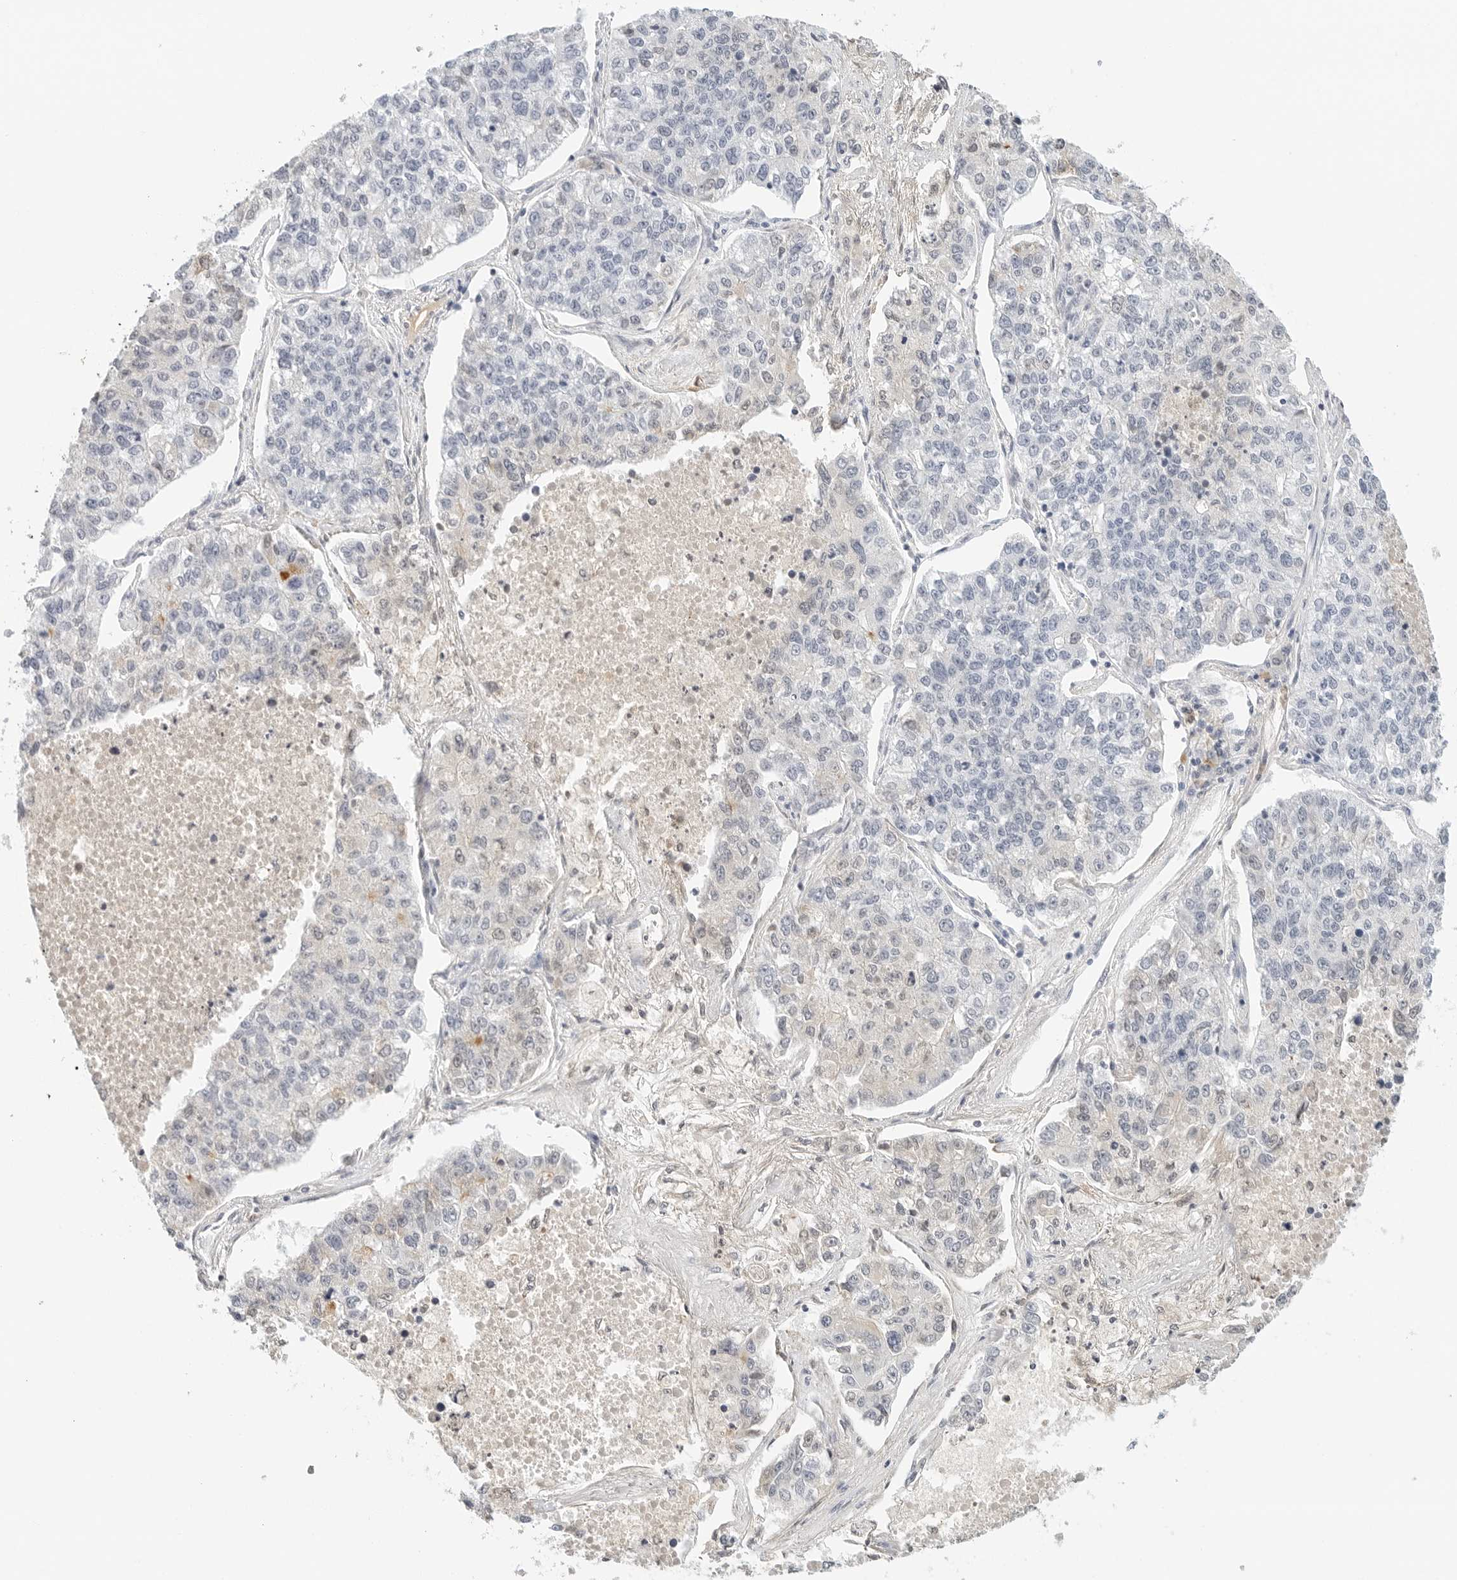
{"staining": {"intensity": "negative", "quantity": "none", "location": "none"}, "tissue": "lung cancer", "cell_type": "Tumor cells", "image_type": "cancer", "snomed": [{"axis": "morphology", "description": "Adenocarcinoma, NOS"}, {"axis": "topography", "description": "Lung"}], "caption": "DAB (3,3'-diaminobenzidine) immunohistochemical staining of human adenocarcinoma (lung) demonstrates no significant positivity in tumor cells.", "gene": "PKDCC", "patient": {"sex": "male", "age": 49}}